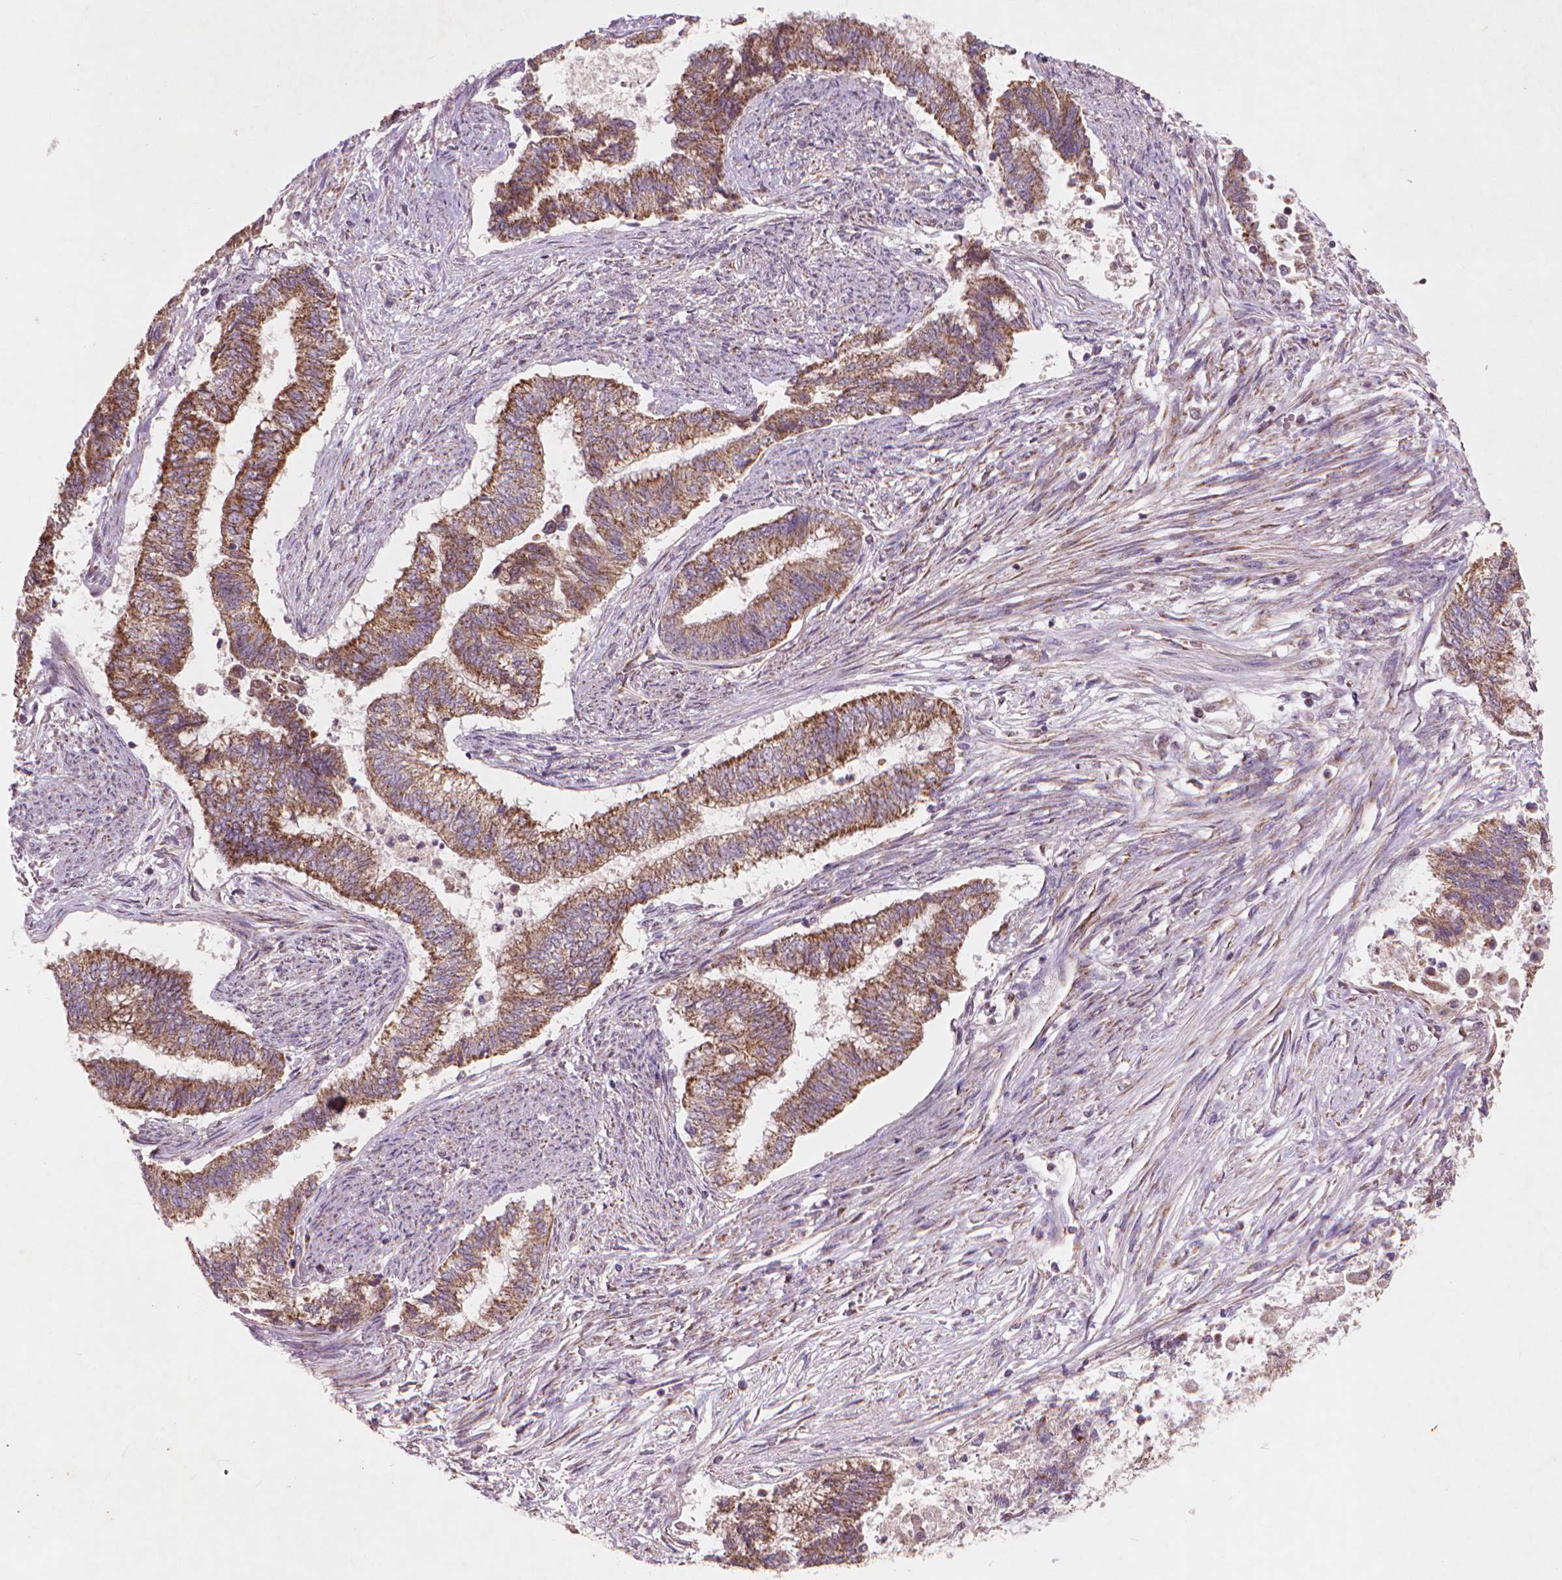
{"staining": {"intensity": "moderate", "quantity": ">75%", "location": "cytoplasmic/membranous"}, "tissue": "endometrial cancer", "cell_type": "Tumor cells", "image_type": "cancer", "snomed": [{"axis": "morphology", "description": "Adenocarcinoma, NOS"}, {"axis": "topography", "description": "Endometrium"}], "caption": "Protein staining by IHC exhibits moderate cytoplasmic/membranous positivity in about >75% of tumor cells in endometrial cancer (adenocarcinoma). The staining was performed using DAB (3,3'-diaminobenzidine) to visualize the protein expression in brown, while the nuclei were stained in blue with hematoxylin (Magnification: 20x).", "gene": "NLRX1", "patient": {"sex": "female", "age": 65}}